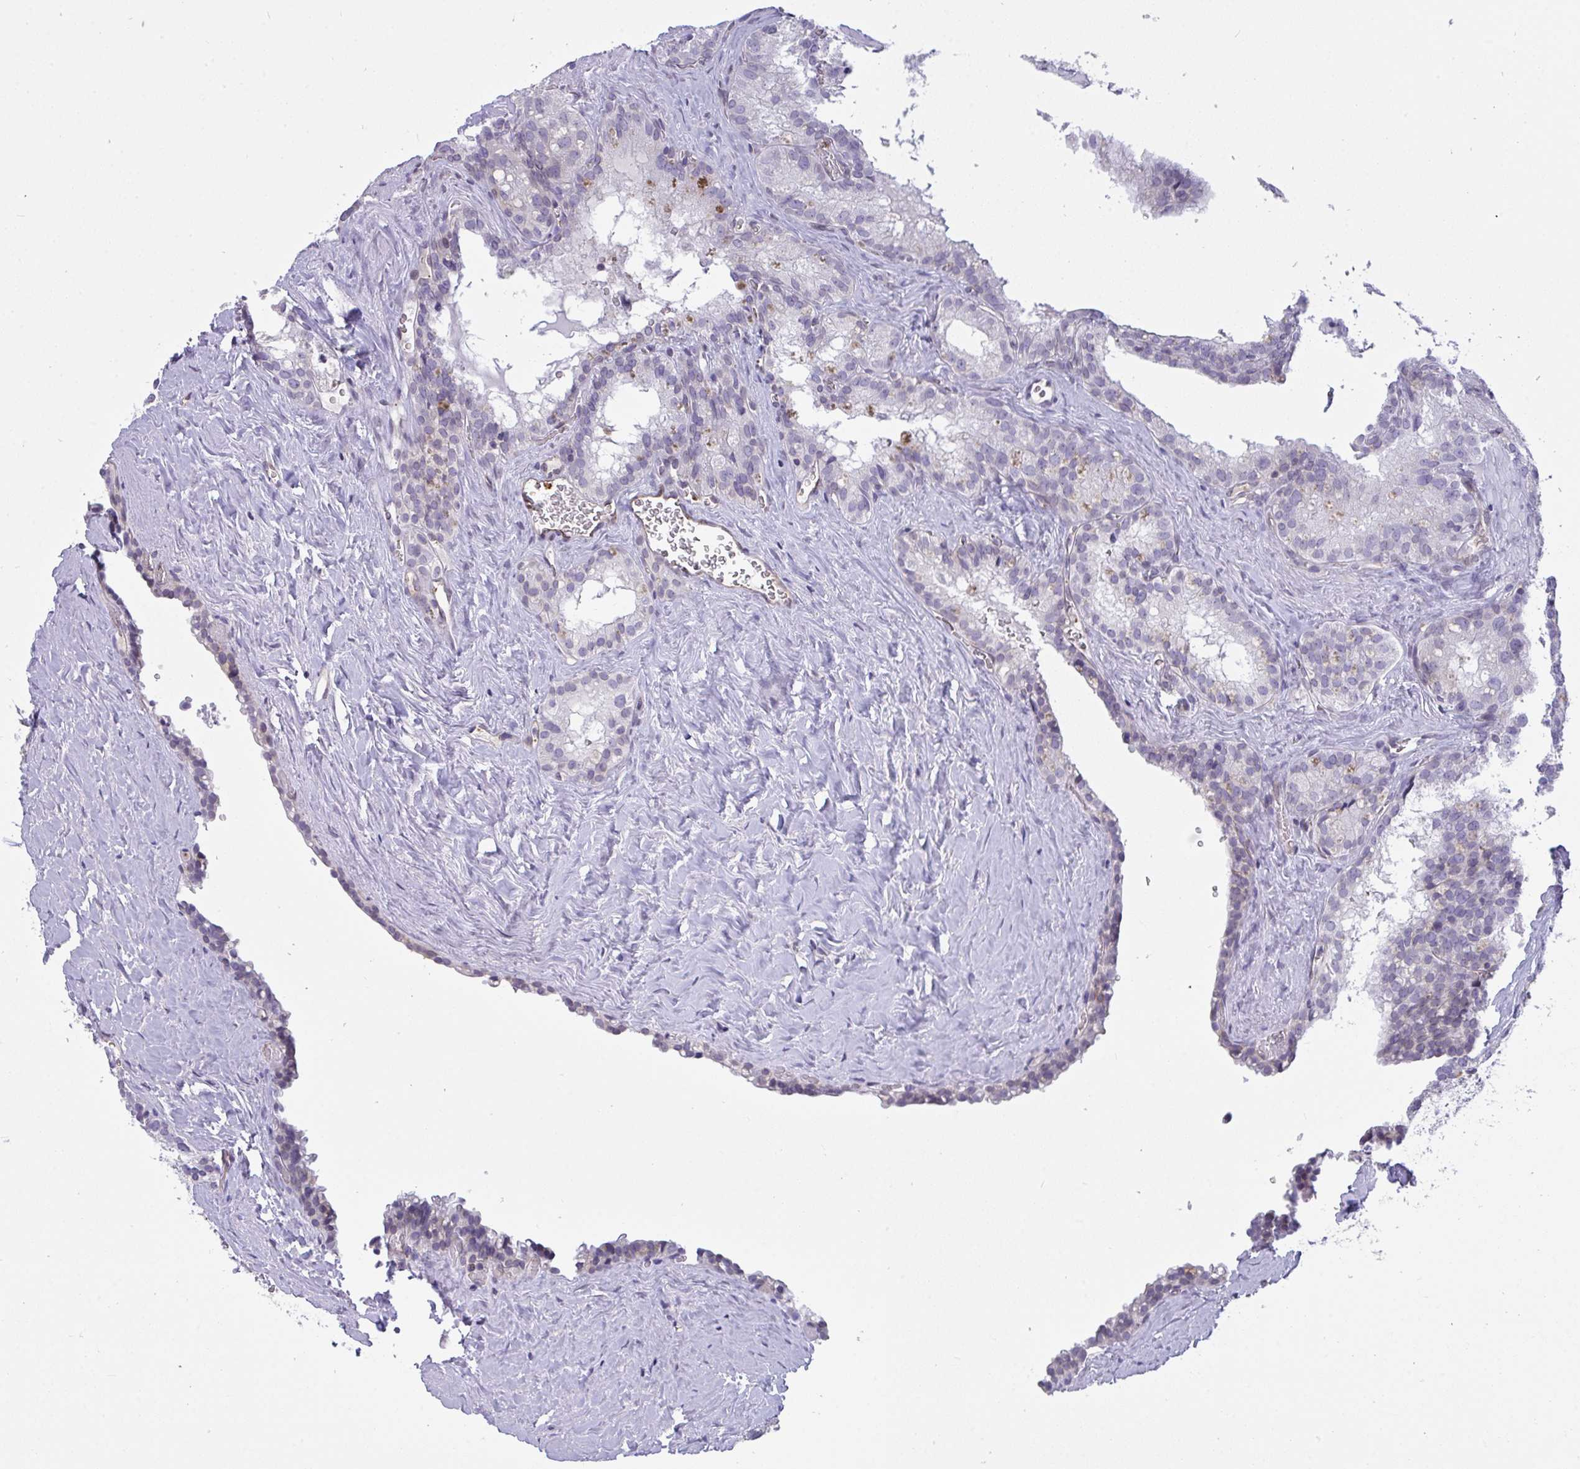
{"staining": {"intensity": "negative", "quantity": "none", "location": "none"}, "tissue": "seminal vesicle", "cell_type": "Glandular cells", "image_type": "normal", "snomed": [{"axis": "morphology", "description": "Normal tissue, NOS"}, {"axis": "topography", "description": "Seminal veicle"}], "caption": "IHC image of normal human seminal vesicle stained for a protein (brown), which displays no staining in glandular cells. (DAB (3,3'-diaminobenzidine) immunohistochemistry (IHC) visualized using brightfield microscopy, high magnification).", "gene": "SEMA6B", "patient": {"sex": "male", "age": 47}}